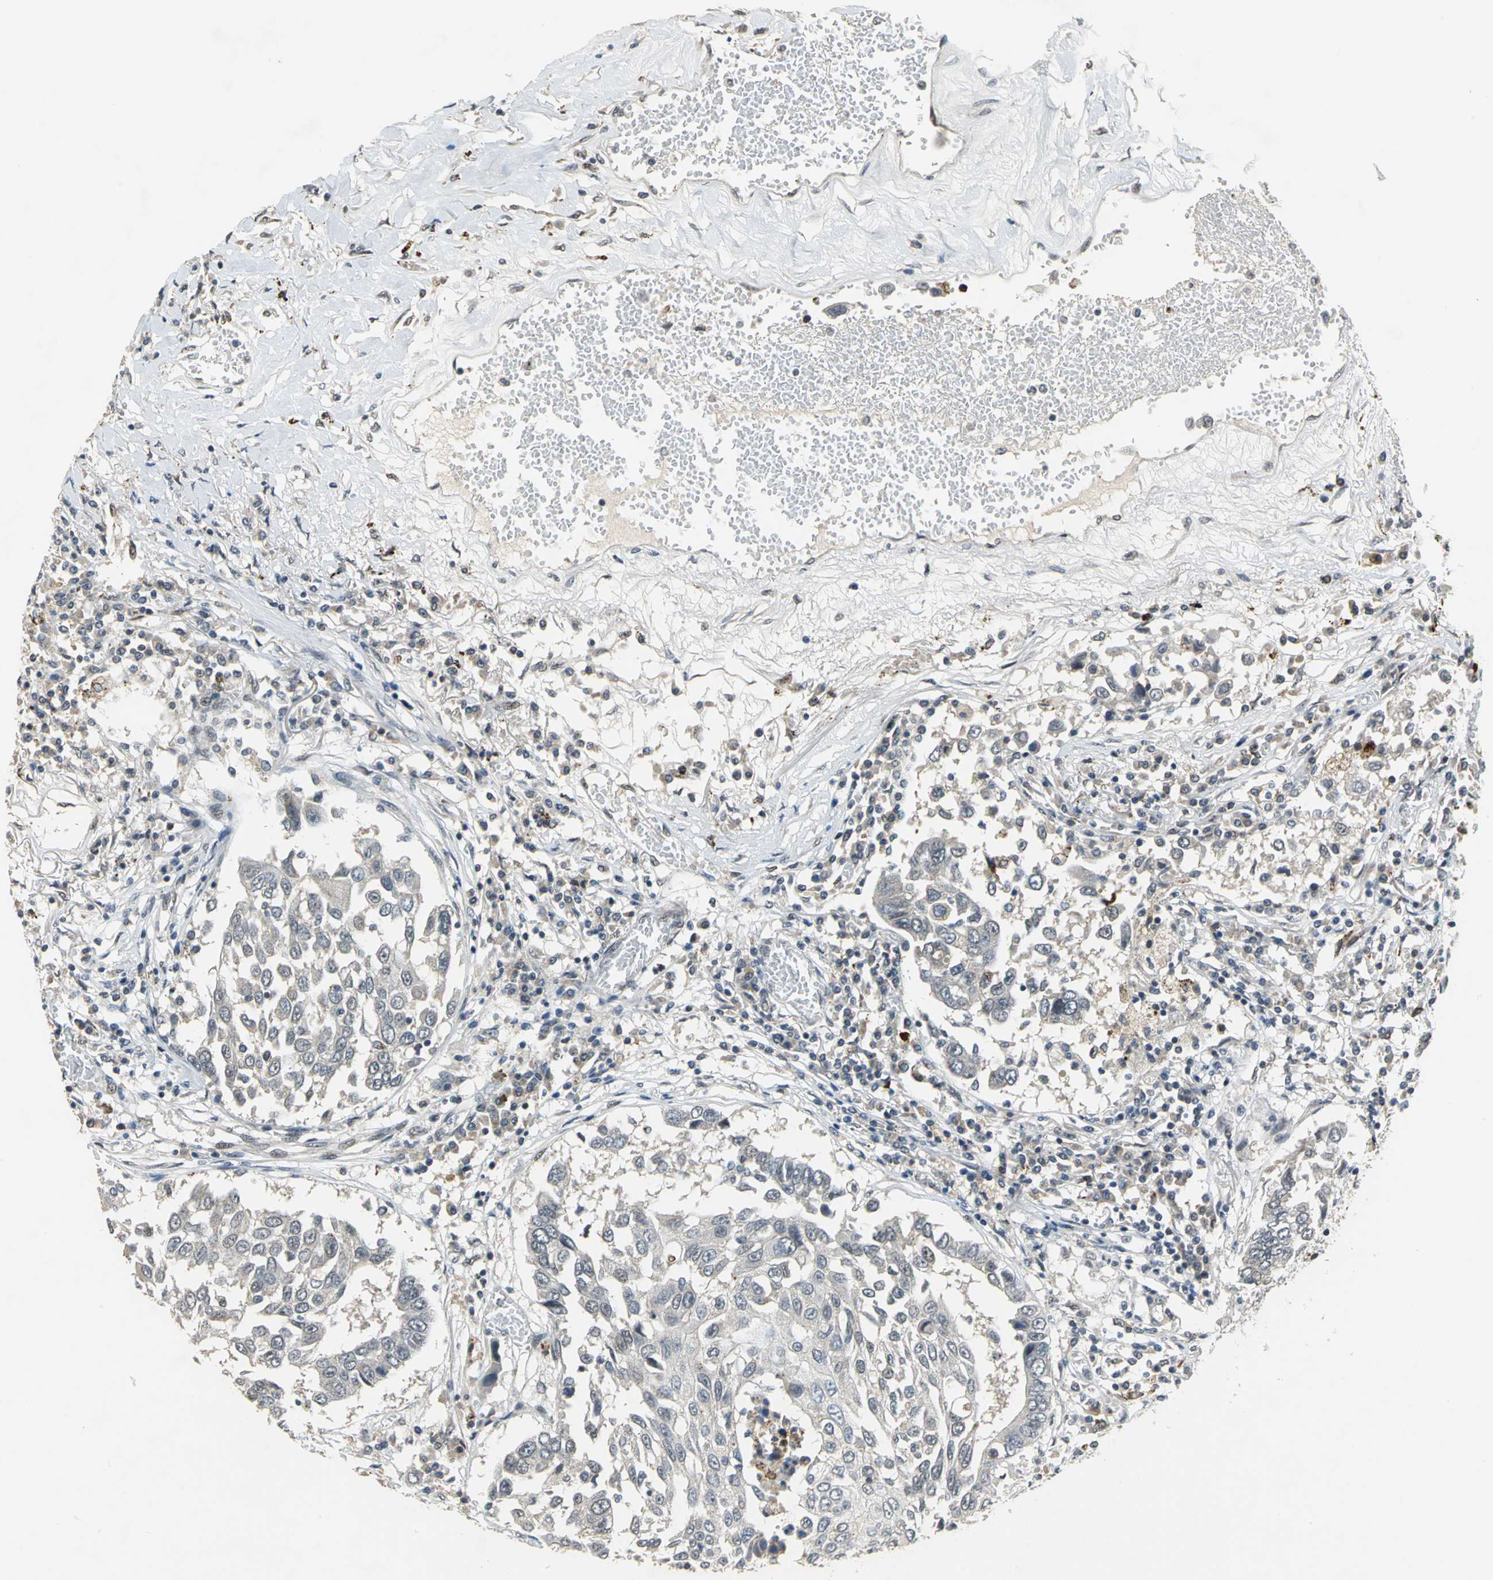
{"staining": {"intensity": "negative", "quantity": "none", "location": "none"}, "tissue": "lung cancer", "cell_type": "Tumor cells", "image_type": "cancer", "snomed": [{"axis": "morphology", "description": "Squamous cell carcinoma, NOS"}, {"axis": "topography", "description": "Lung"}], "caption": "Tumor cells show no significant positivity in lung cancer.", "gene": "ELF2", "patient": {"sex": "male", "age": 71}}